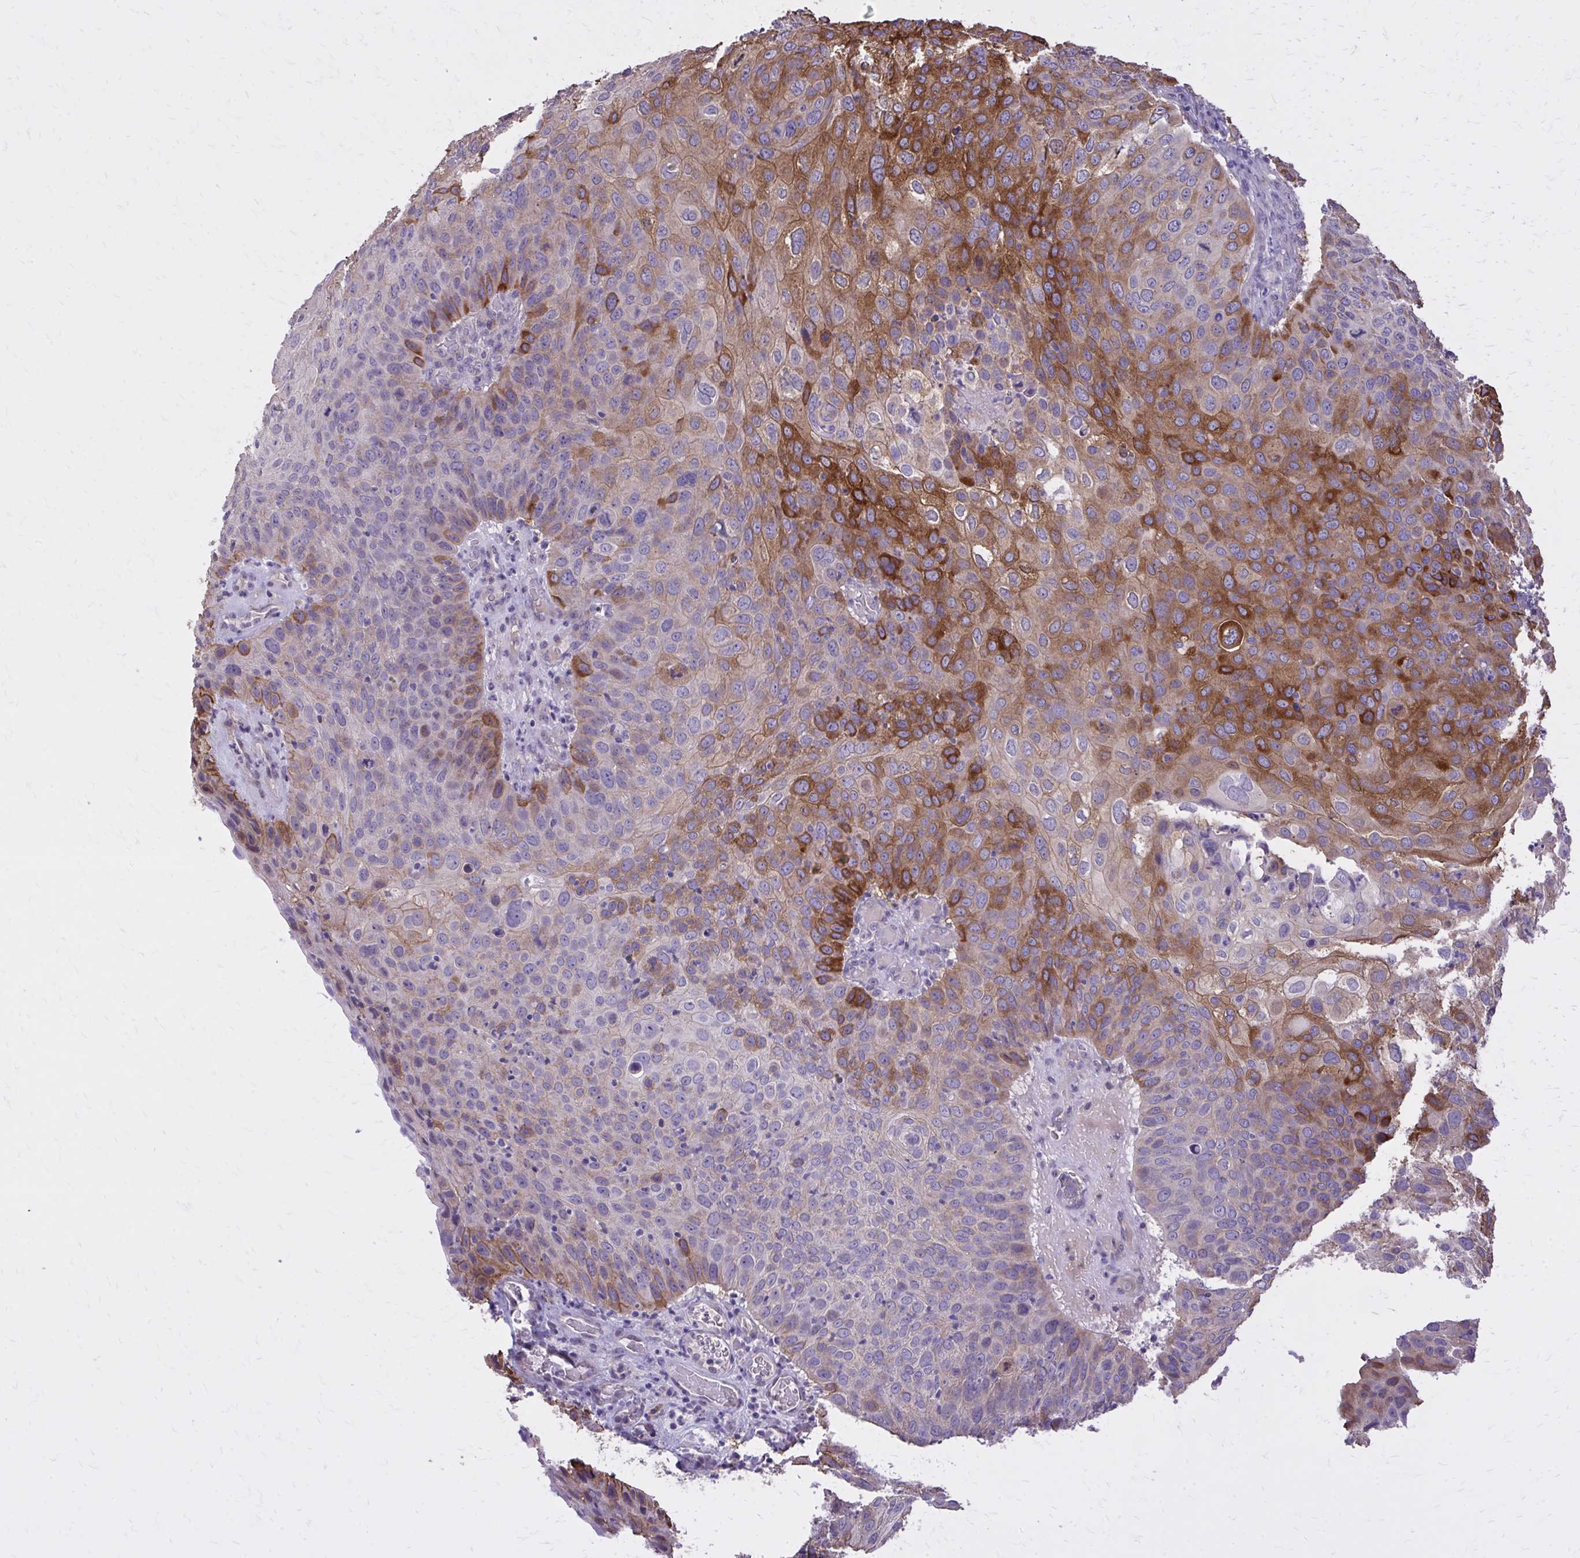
{"staining": {"intensity": "strong", "quantity": "25%-75%", "location": "cytoplasmic/membranous"}, "tissue": "skin cancer", "cell_type": "Tumor cells", "image_type": "cancer", "snomed": [{"axis": "morphology", "description": "Squamous cell carcinoma, NOS"}, {"axis": "topography", "description": "Skin"}], "caption": "This micrograph shows immunohistochemistry (IHC) staining of human skin cancer (squamous cell carcinoma), with high strong cytoplasmic/membranous staining in about 25%-75% of tumor cells.", "gene": "EPB41L1", "patient": {"sex": "male", "age": 87}}